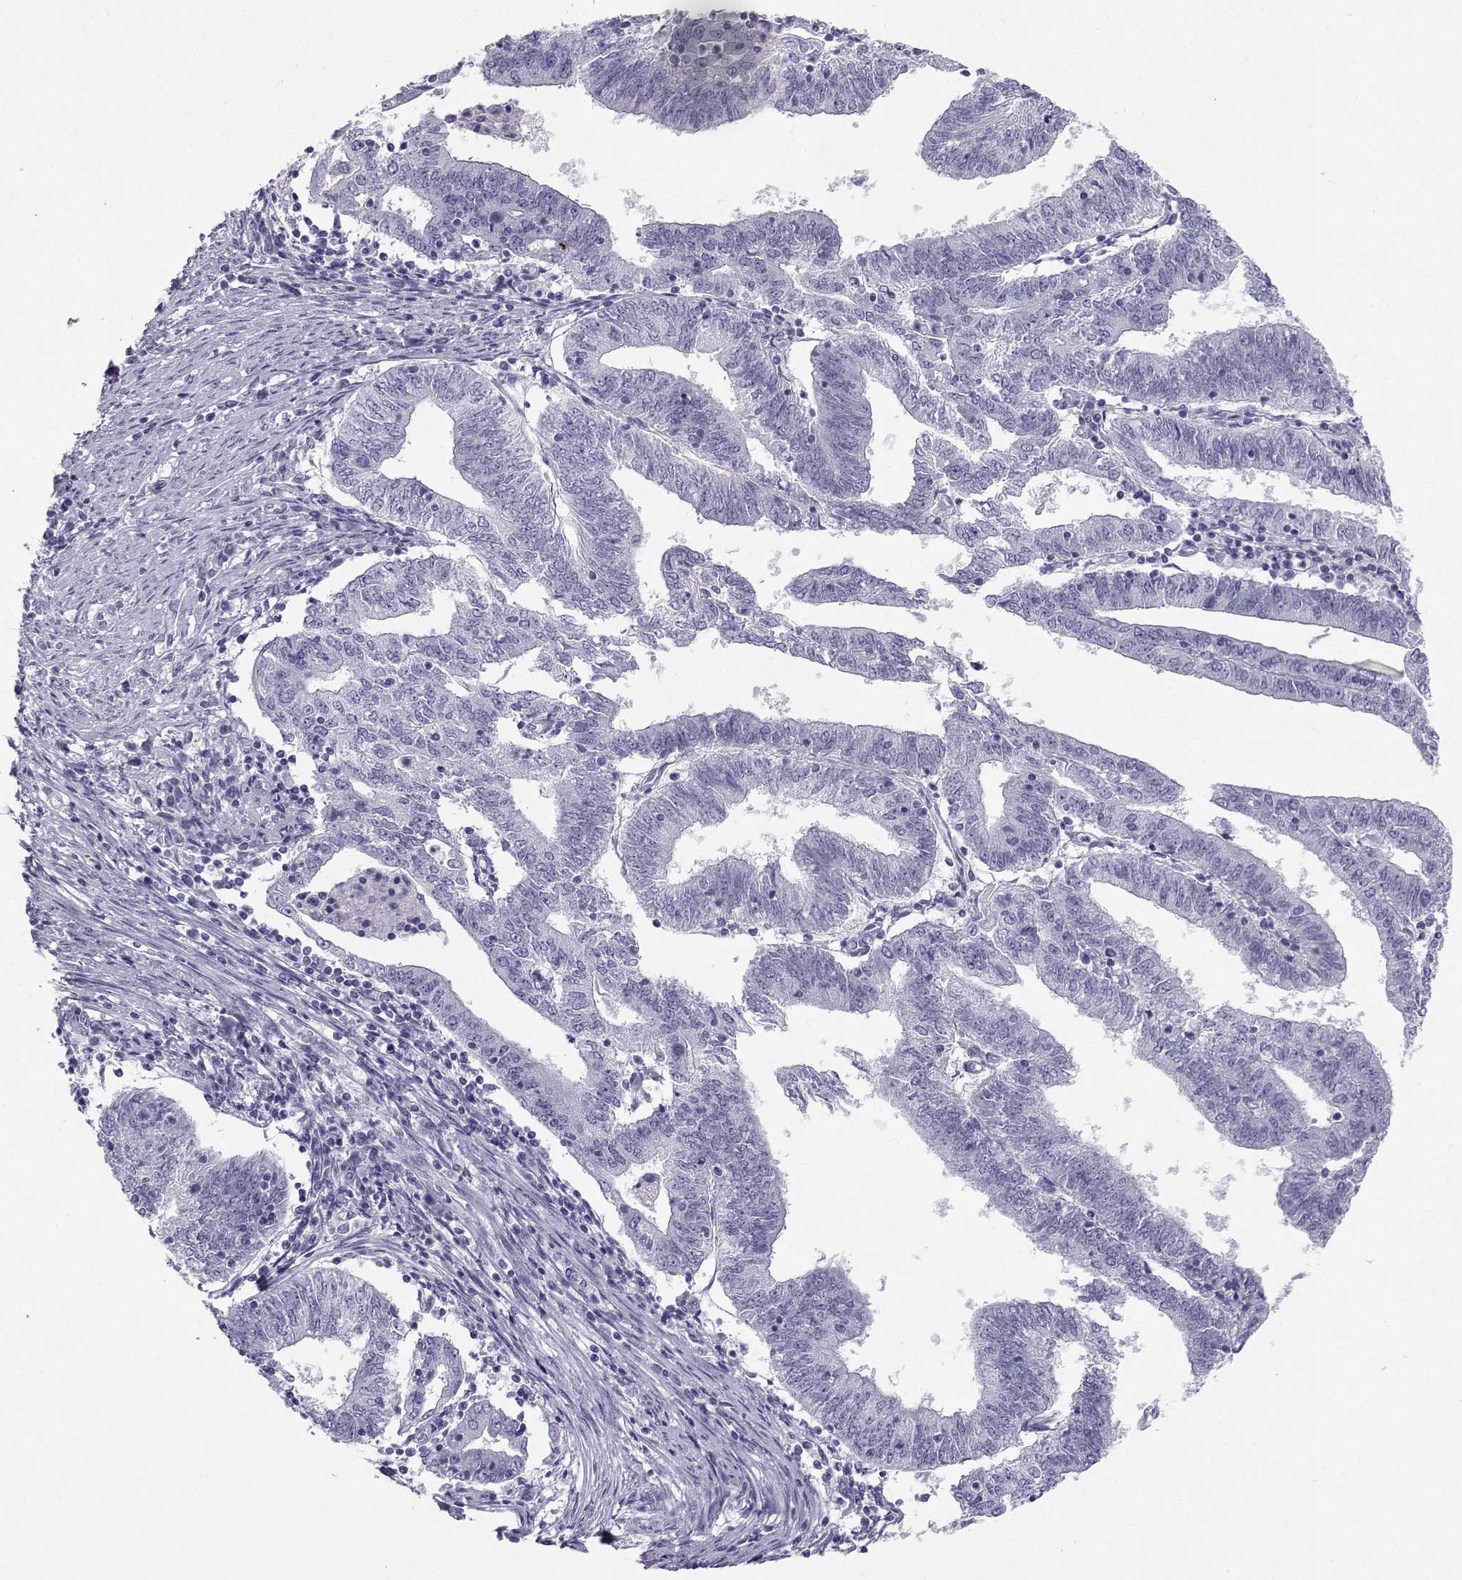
{"staining": {"intensity": "negative", "quantity": "none", "location": "none"}, "tissue": "endometrial cancer", "cell_type": "Tumor cells", "image_type": "cancer", "snomed": [{"axis": "morphology", "description": "Adenocarcinoma, NOS"}, {"axis": "topography", "description": "Endometrium"}], "caption": "Immunohistochemistry (IHC) micrograph of neoplastic tissue: endometrial cancer (adenocarcinoma) stained with DAB reveals no significant protein positivity in tumor cells. The staining was performed using DAB to visualize the protein expression in brown, while the nuclei were stained in blue with hematoxylin (Magnification: 20x).", "gene": "SLC6A3", "patient": {"sex": "female", "age": 82}}